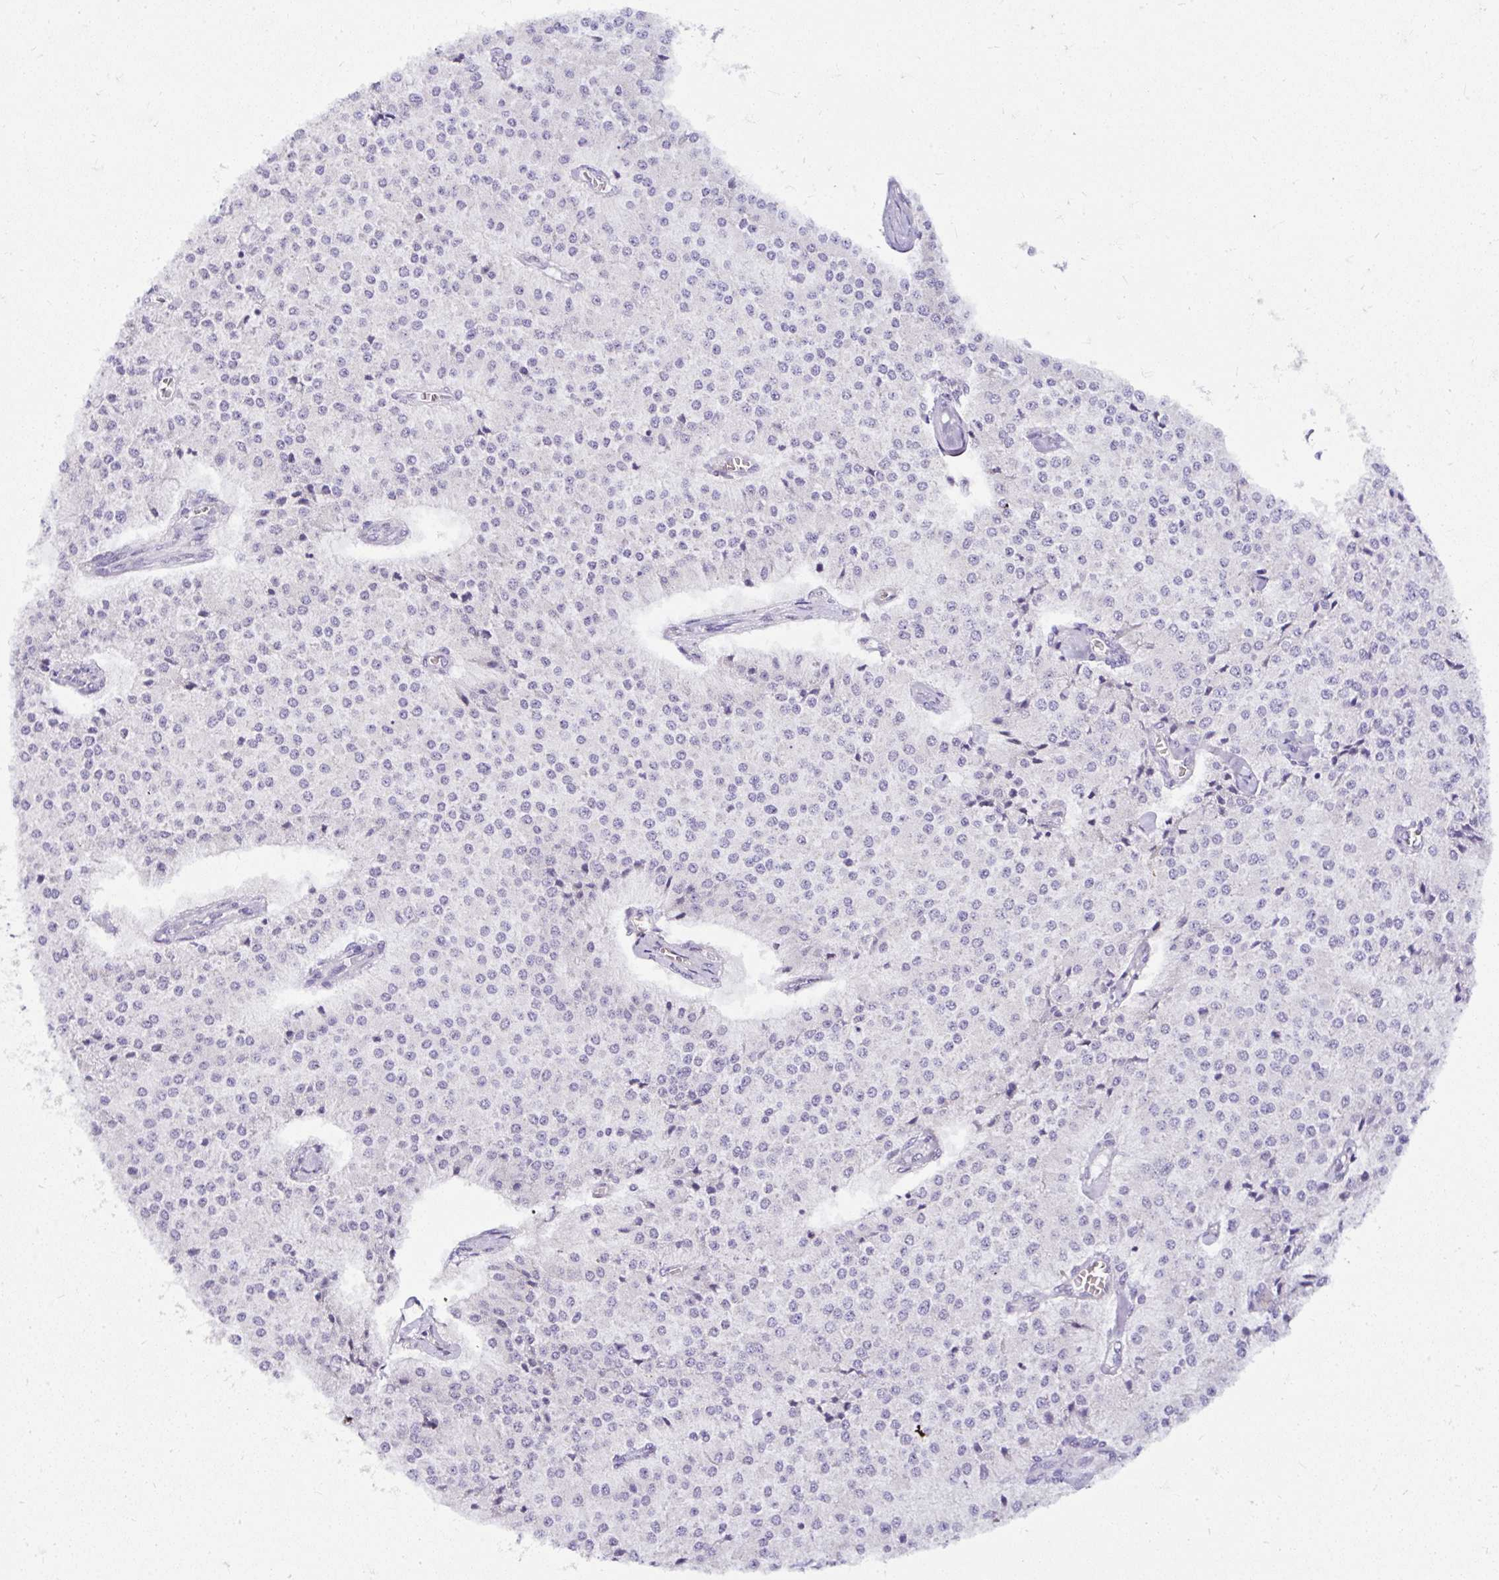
{"staining": {"intensity": "negative", "quantity": "none", "location": "none"}, "tissue": "carcinoid", "cell_type": "Tumor cells", "image_type": "cancer", "snomed": [{"axis": "morphology", "description": "Carcinoid, malignant, NOS"}, {"axis": "topography", "description": "Colon"}], "caption": "The histopathology image demonstrates no staining of tumor cells in carcinoid (malignant).", "gene": "DEPDC5", "patient": {"sex": "female", "age": 52}}